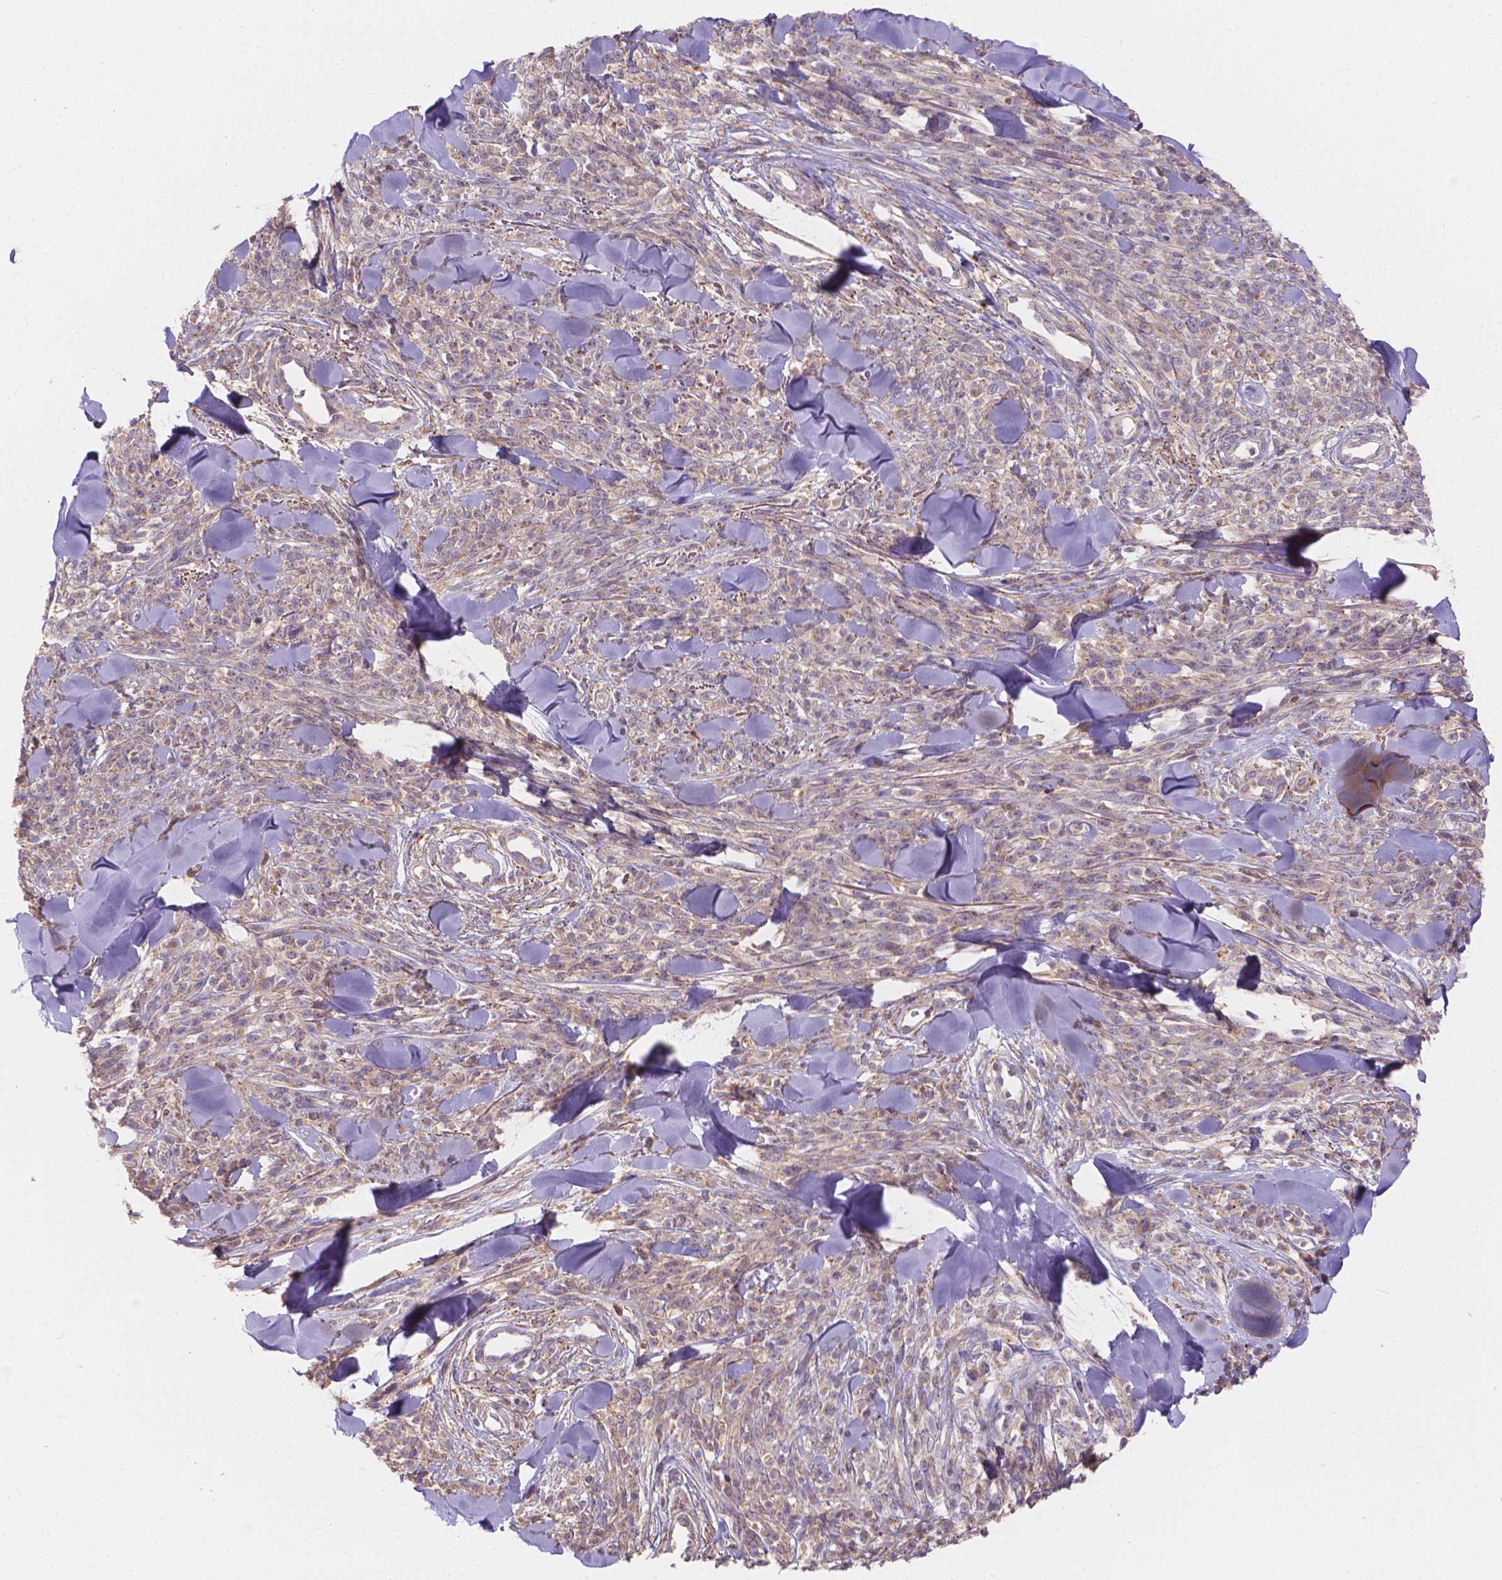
{"staining": {"intensity": "moderate", "quantity": ">75%", "location": "cytoplasmic/membranous"}, "tissue": "melanoma", "cell_type": "Tumor cells", "image_type": "cancer", "snomed": [{"axis": "morphology", "description": "Malignant melanoma, NOS"}, {"axis": "topography", "description": "Skin"}, {"axis": "topography", "description": "Skin of trunk"}], "caption": "This histopathology image exhibits immunohistochemistry staining of human melanoma, with medium moderate cytoplasmic/membranous staining in about >75% of tumor cells.", "gene": "CDK10", "patient": {"sex": "male", "age": 74}}